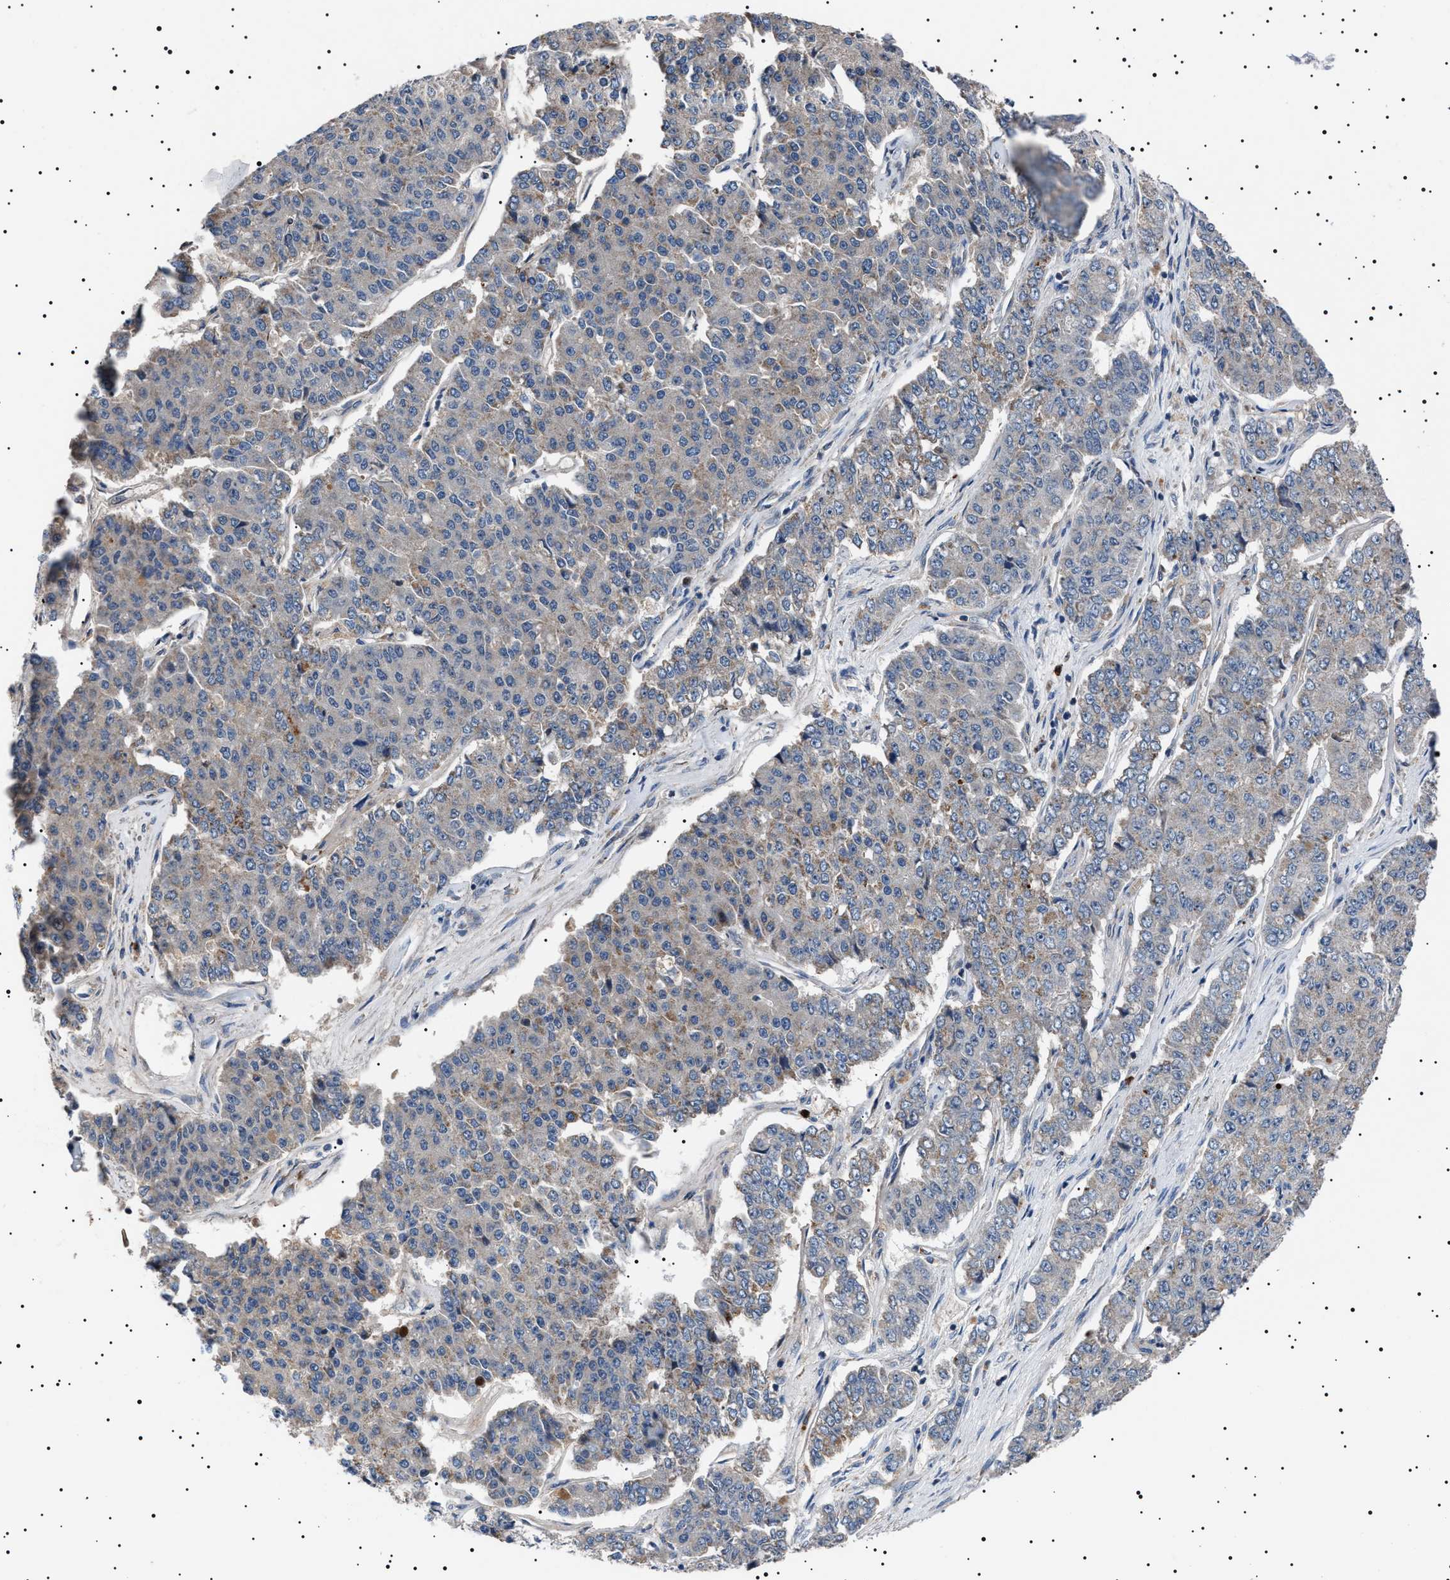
{"staining": {"intensity": "weak", "quantity": "<25%", "location": "cytoplasmic/membranous"}, "tissue": "pancreatic cancer", "cell_type": "Tumor cells", "image_type": "cancer", "snomed": [{"axis": "morphology", "description": "Adenocarcinoma, NOS"}, {"axis": "topography", "description": "Pancreas"}], "caption": "There is no significant positivity in tumor cells of pancreatic cancer (adenocarcinoma).", "gene": "PTRH1", "patient": {"sex": "male", "age": 50}}